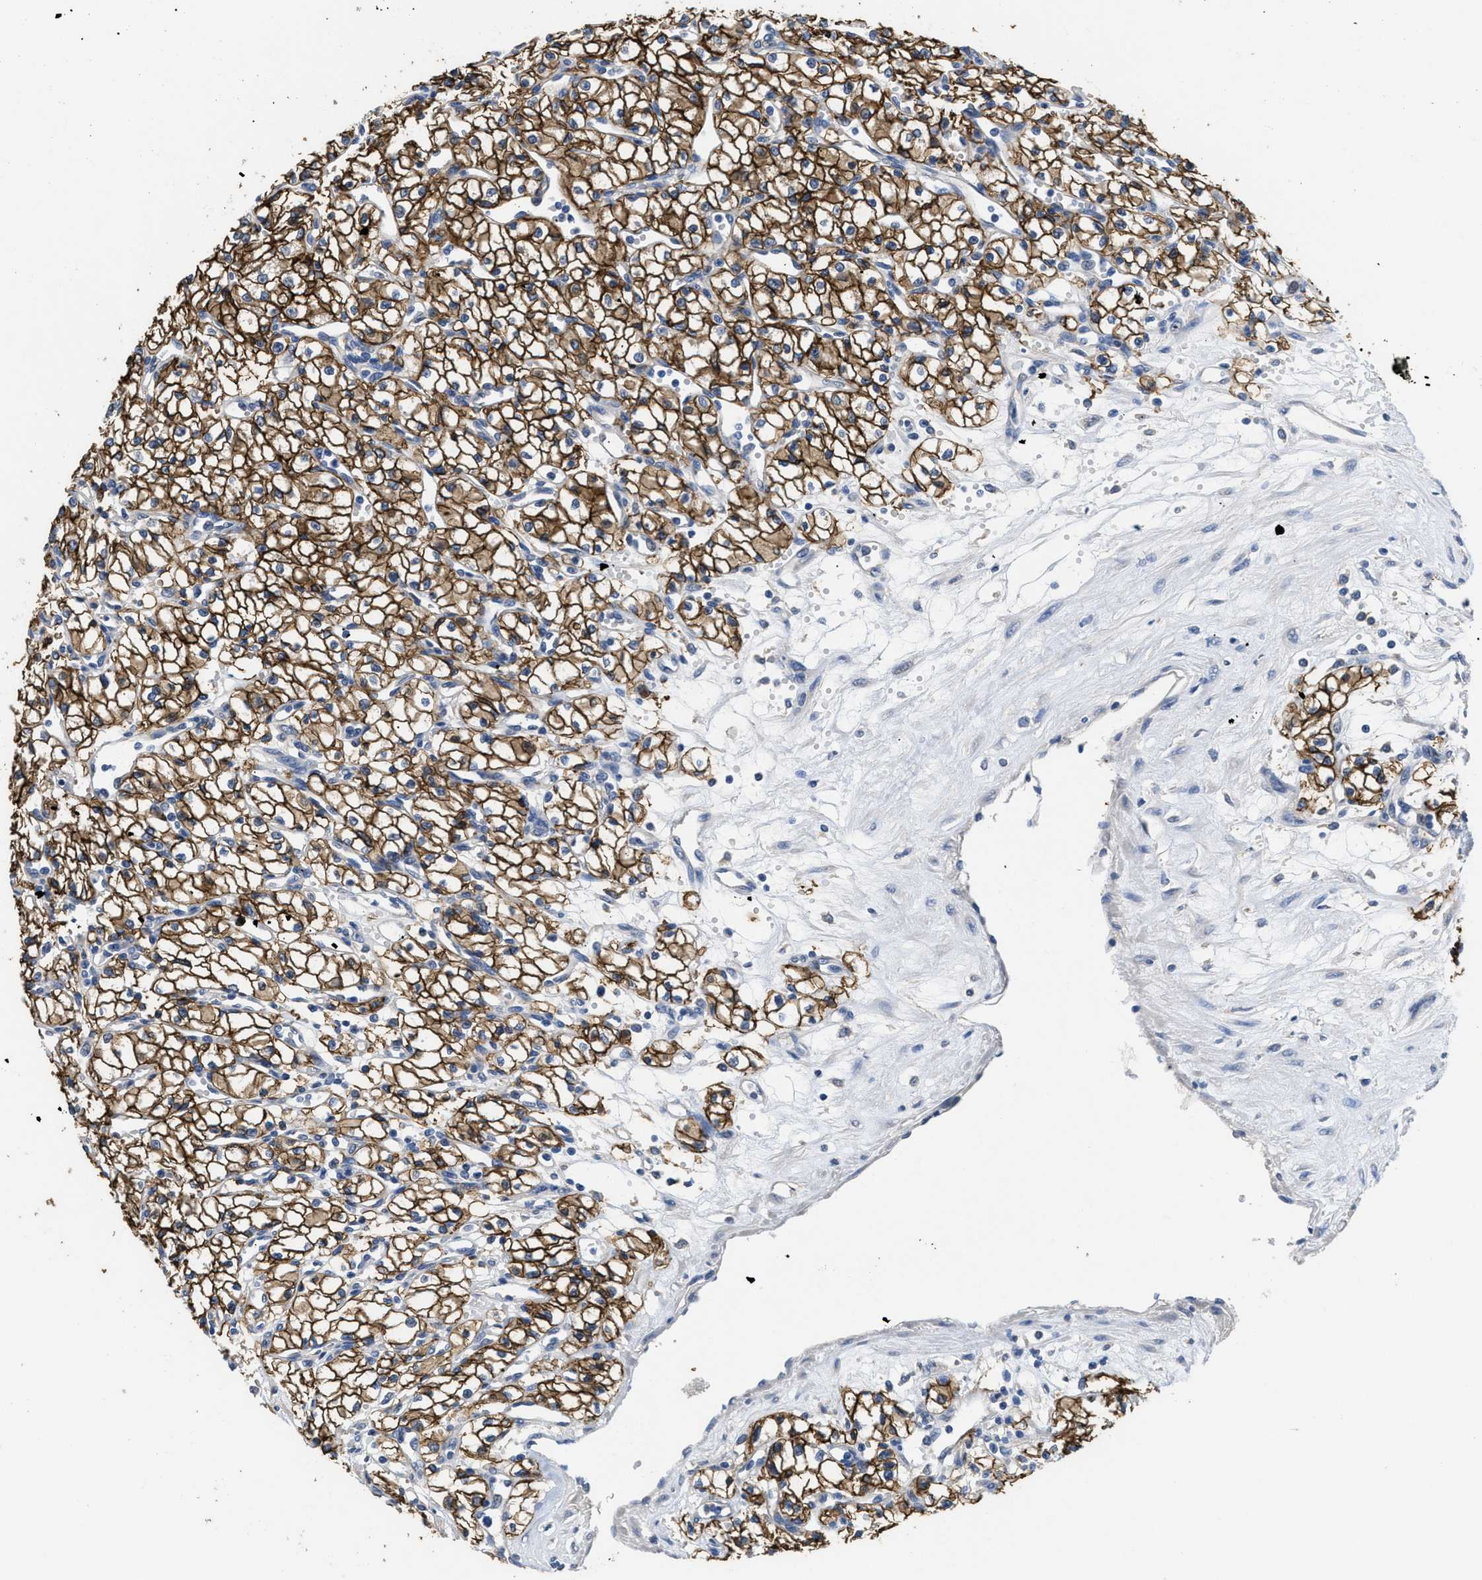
{"staining": {"intensity": "strong", "quantity": ">75%", "location": "cytoplasmic/membranous"}, "tissue": "renal cancer", "cell_type": "Tumor cells", "image_type": "cancer", "snomed": [{"axis": "morphology", "description": "Normal tissue, NOS"}, {"axis": "morphology", "description": "Adenocarcinoma, NOS"}, {"axis": "topography", "description": "Kidney"}], "caption": "This is a micrograph of immunohistochemistry (IHC) staining of renal cancer, which shows strong staining in the cytoplasmic/membranous of tumor cells.", "gene": "CA9", "patient": {"sex": "male", "age": 59}}